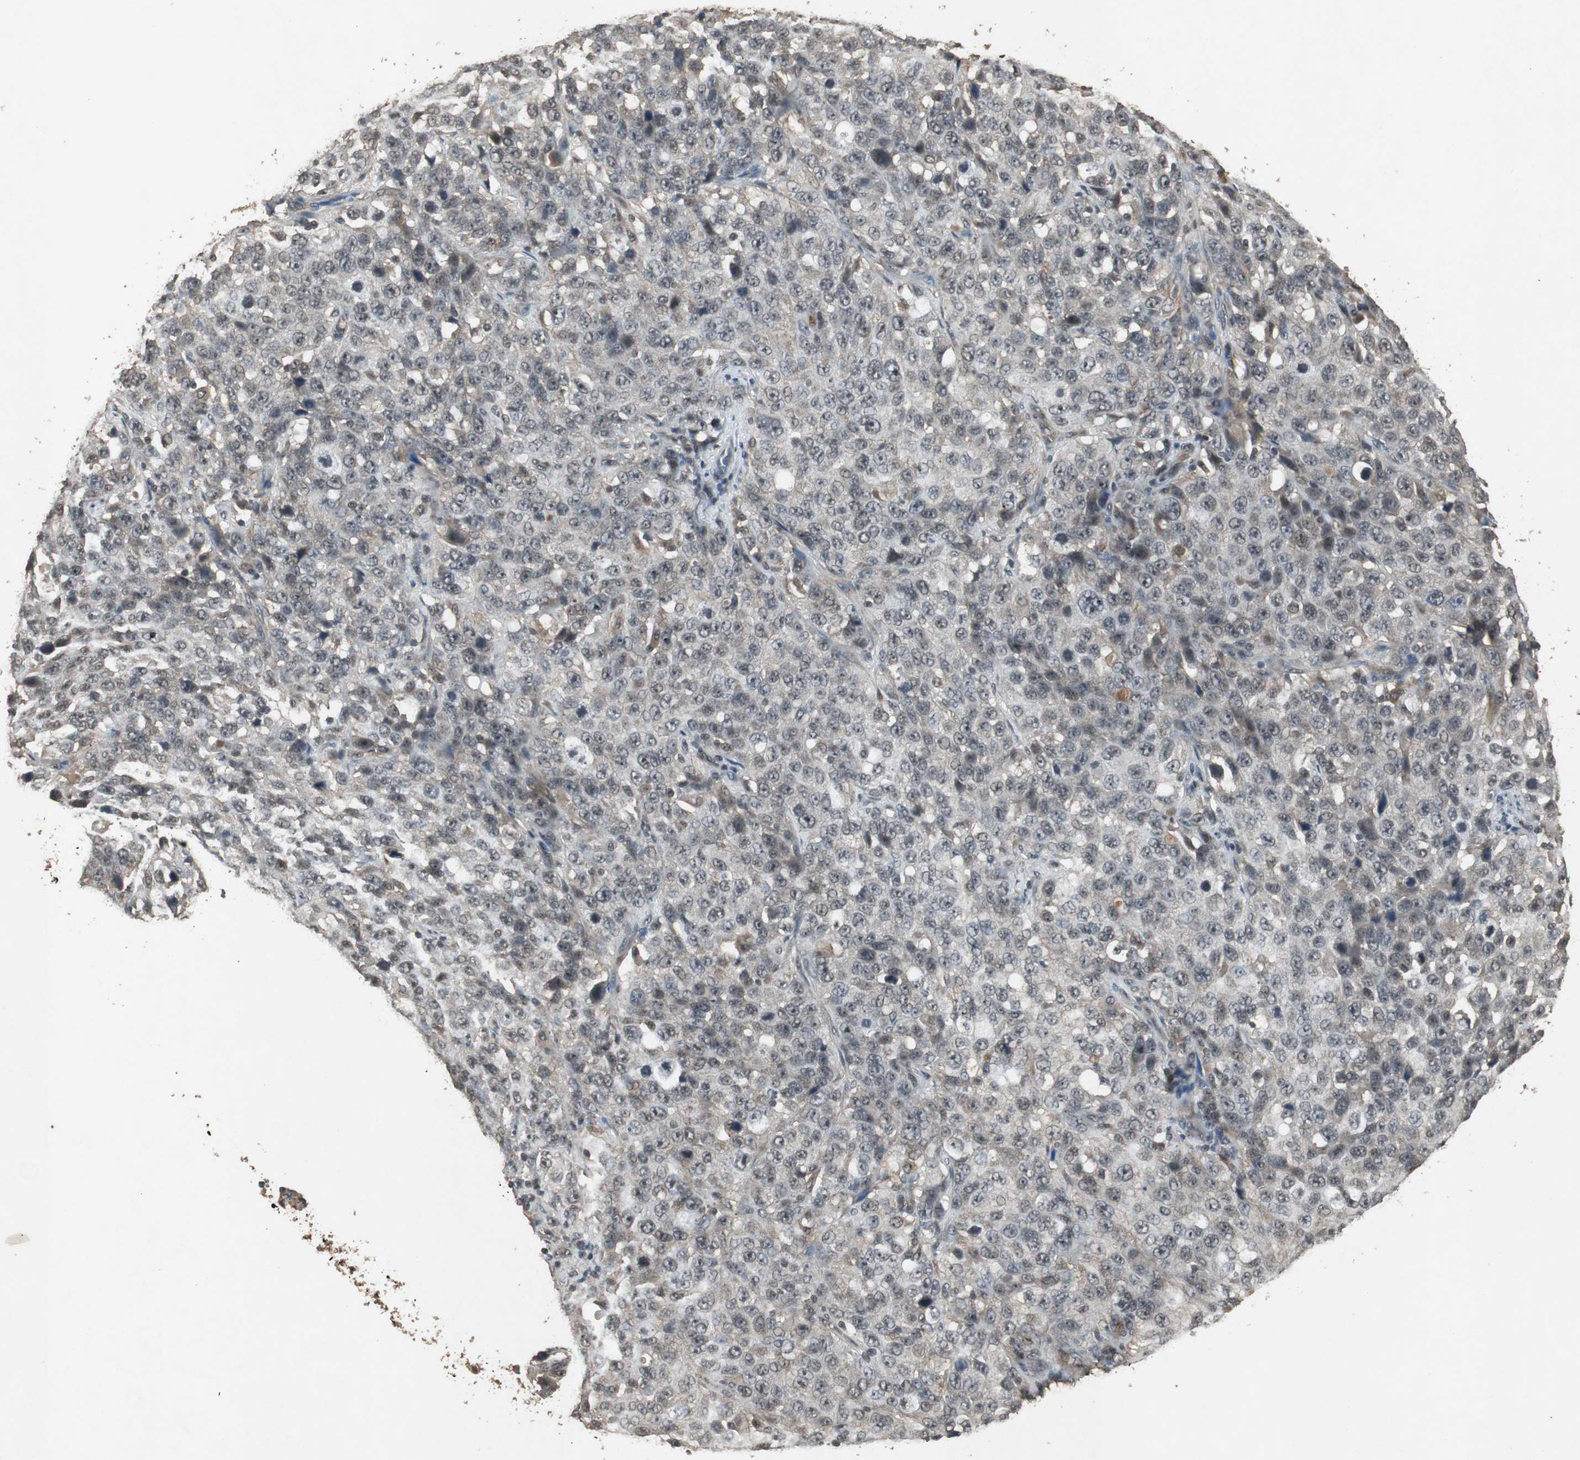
{"staining": {"intensity": "moderate", "quantity": ">75%", "location": "cytoplasmic/membranous,nuclear"}, "tissue": "stomach cancer", "cell_type": "Tumor cells", "image_type": "cancer", "snomed": [{"axis": "morphology", "description": "Normal tissue, NOS"}, {"axis": "morphology", "description": "Adenocarcinoma, NOS"}, {"axis": "topography", "description": "Stomach"}], "caption": "High-power microscopy captured an immunohistochemistry (IHC) photomicrograph of adenocarcinoma (stomach), revealing moderate cytoplasmic/membranous and nuclear positivity in about >75% of tumor cells. The protein of interest is stained brown, and the nuclei are stained in blue (DAB (3,3'-diaminobenzidine) IHC with brightfield microscopy, high magnification).", "gene": "EMX1", "patient": {"sex": "male", "age": 48}}